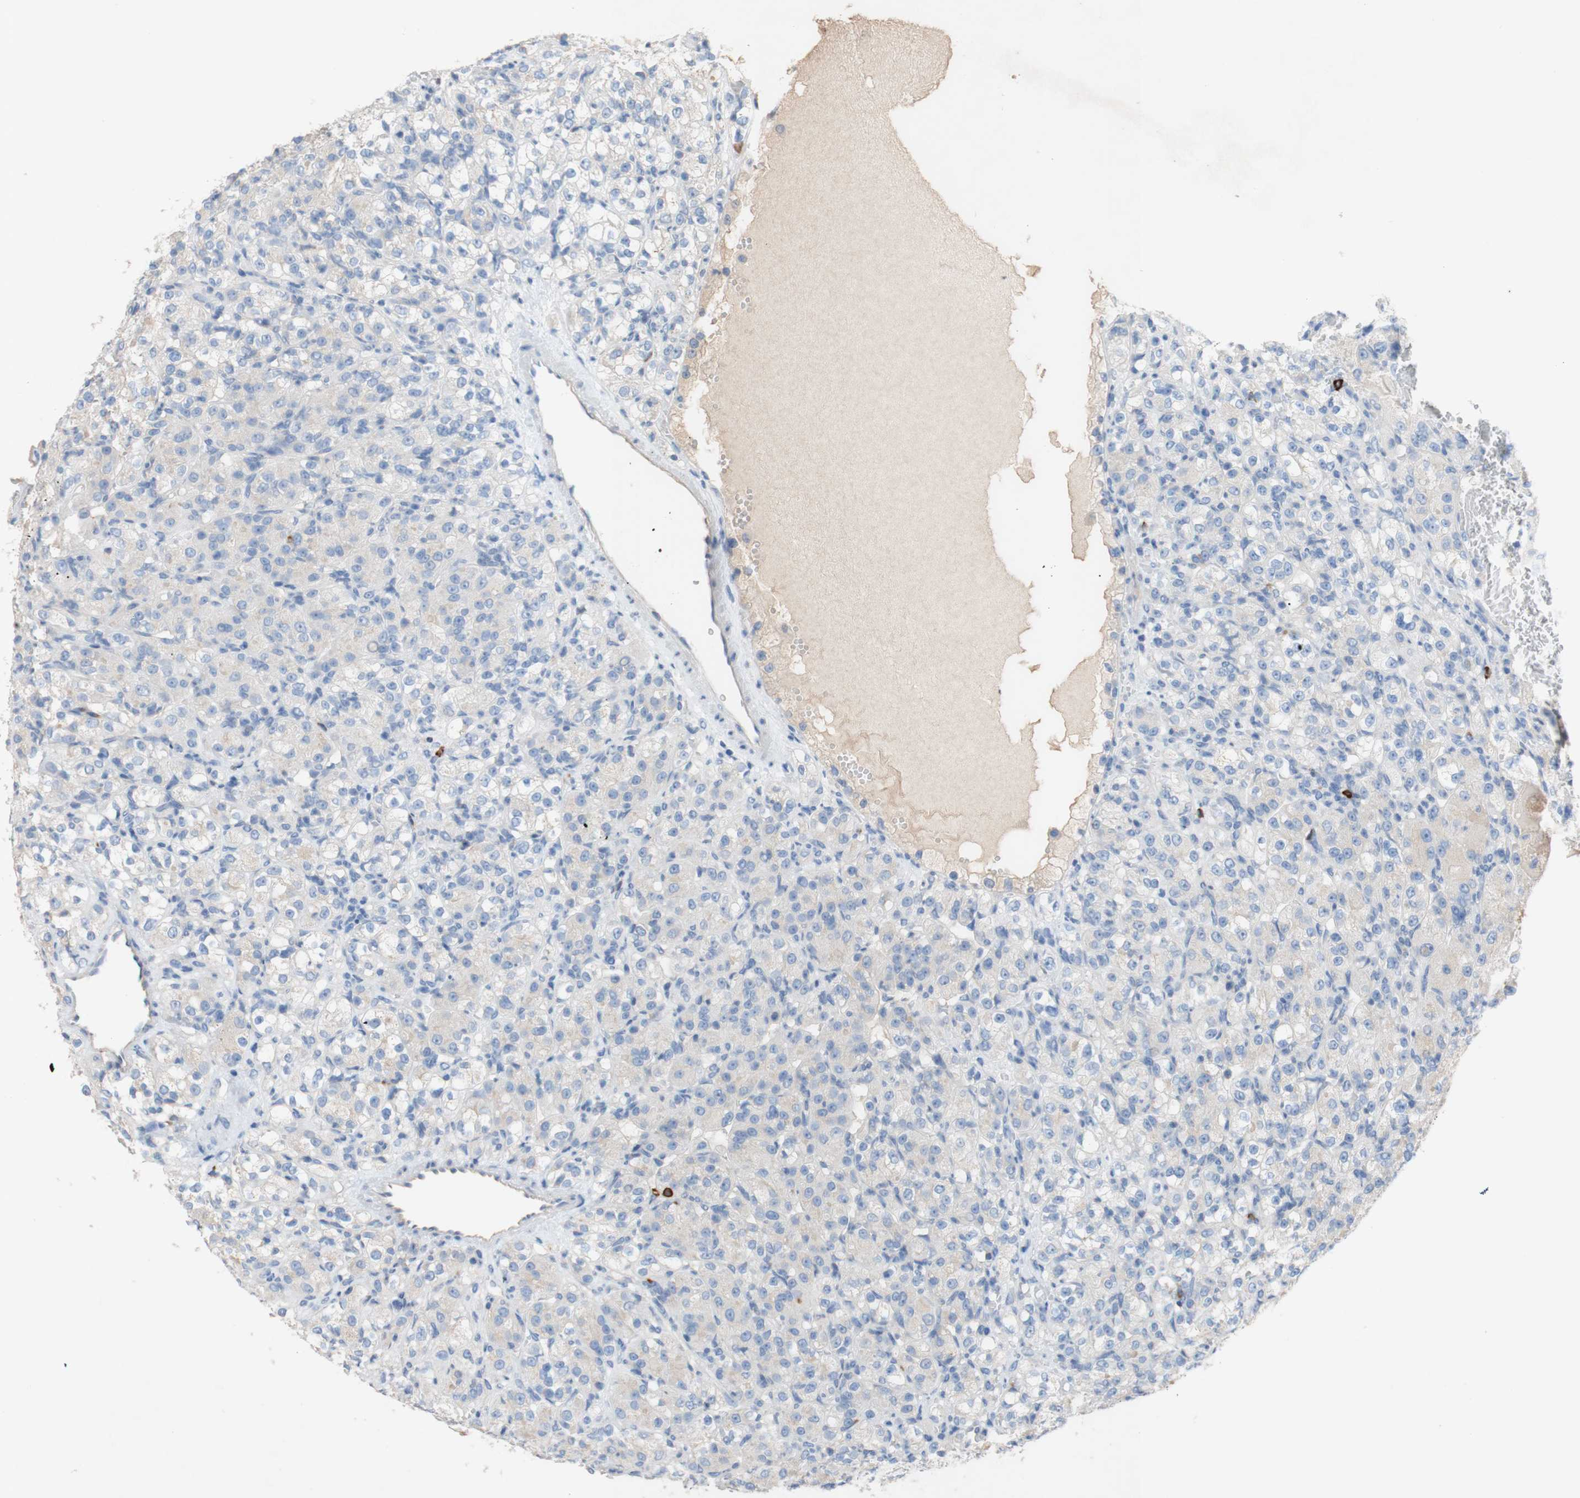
{"staining": {"intensity": "negative", "quantity": "none", "location": "none"}, "tissue": "renal cancer", "cell_type": "Tumor cells", "image_type": "cancer", "snomed": [{"axis": "morphology", "description": "Adenocarcinoma, NOS"}, {"axis": "topography", "description": "Kidney"}], "caption": "High power microscopy image of an immunohistochemistry (IHC) photomicrograph of adenocarcinoma (renal), revealing no significant staining in tumor cells.", "gene": "PACSIN1", "patient": {"sex": "male", "age": 61}}